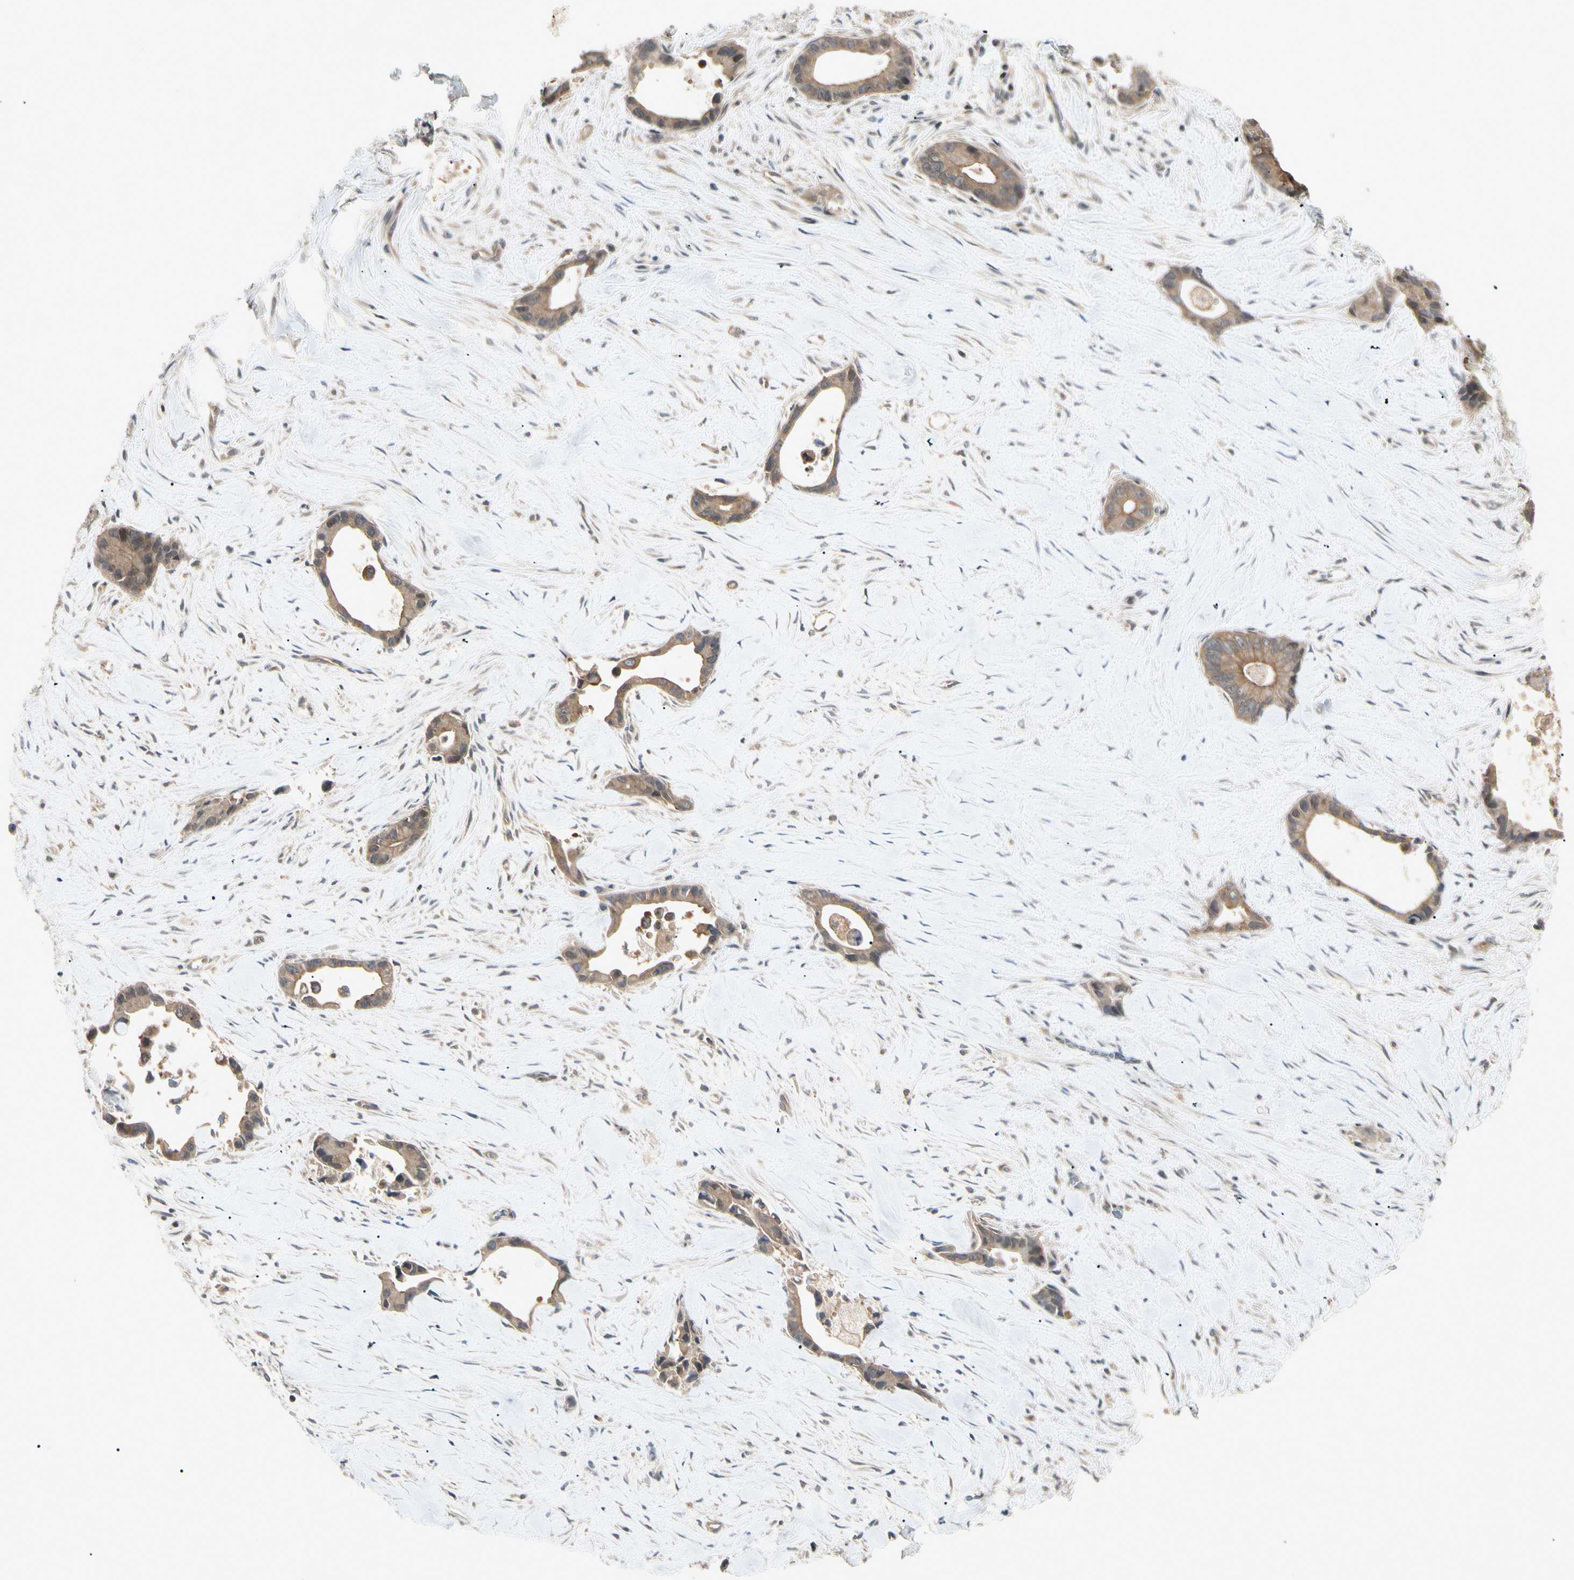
{"staining": {"intensity": "moderate", "quantity": ">75%", "location": "cytoplasmic/membranous"}, "tissue": "liver cancer", "cell_type": "Tumor cells", "image_type": "cancer", "snomed": [{"axis": "morphology", "description": "Cholangiocarcinoma"}, {"axis": "topography", "description": "Liver"}], "caption": "Tumor cells reveal moderate cytoplasmic/membranous staining in approximately >75% of cells in liver cancer (cholangiocarcinoma). The protein is stained brown, and the nuclei are stained in blue (DAB (3,3'-diaminobenzidine) IHC with brightfield microscopy, high magnification).", "gene": "RNF14", "patient": {"sex": "female", "age": 55}}